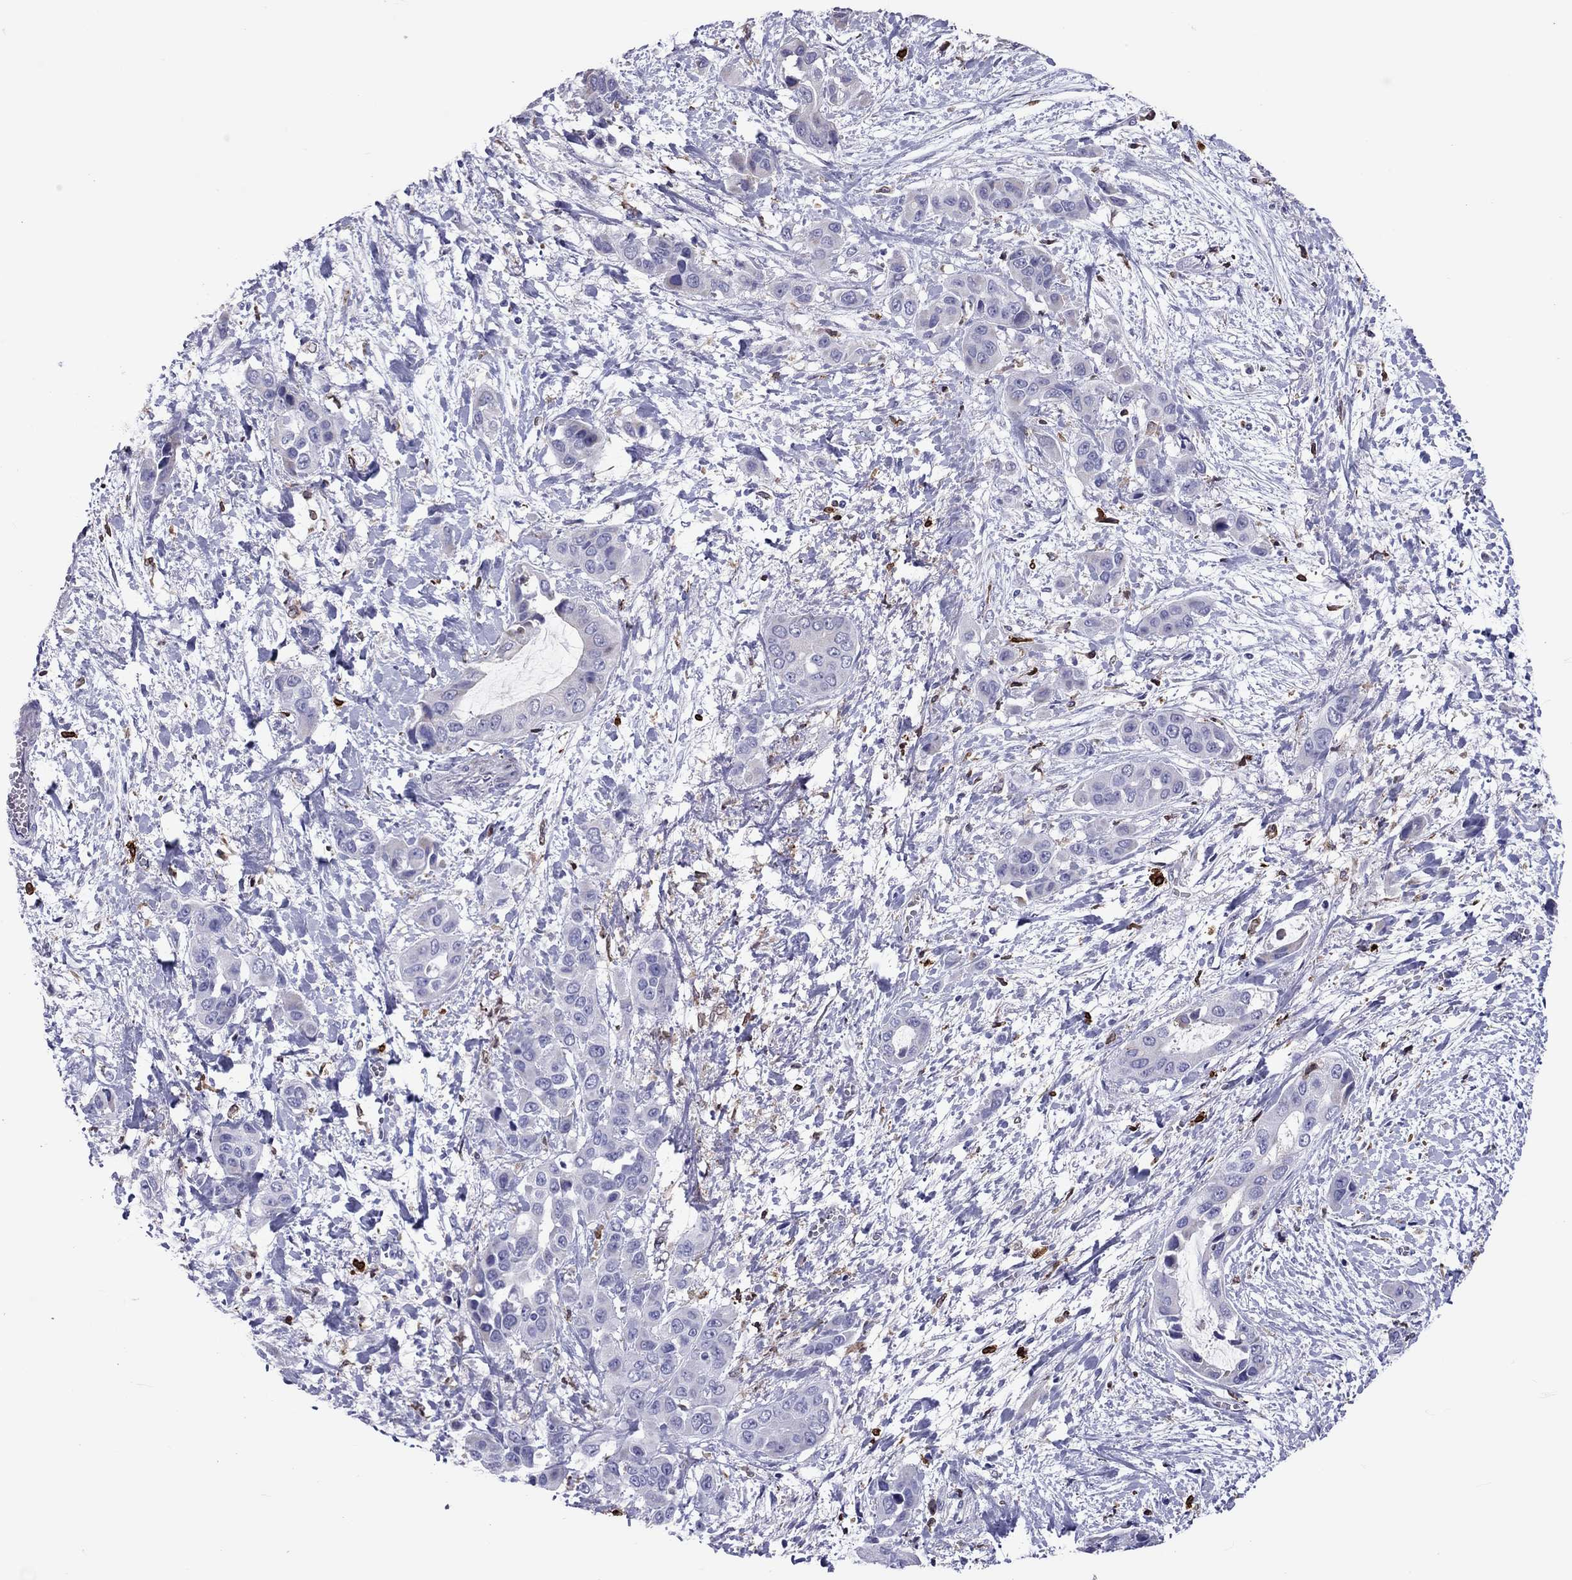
{"staining": {"intensity": "negative", "quantity": "none", "location": "none"}, "tissue": "liver cancer", "cell_type": "Tumor cells", "image_type": "cancer", "snomed": [{"axis": "morphology", "description": "Cholangiocarcinoma"}, {"axis": "topography", "description": "Liver"}], "caption": "Liver cancer was stained to show a protein in brown. There is no significant expression in tumor cells.", "gene": "ADORA2A", "patient": {"sex": "female", "age": 52}}